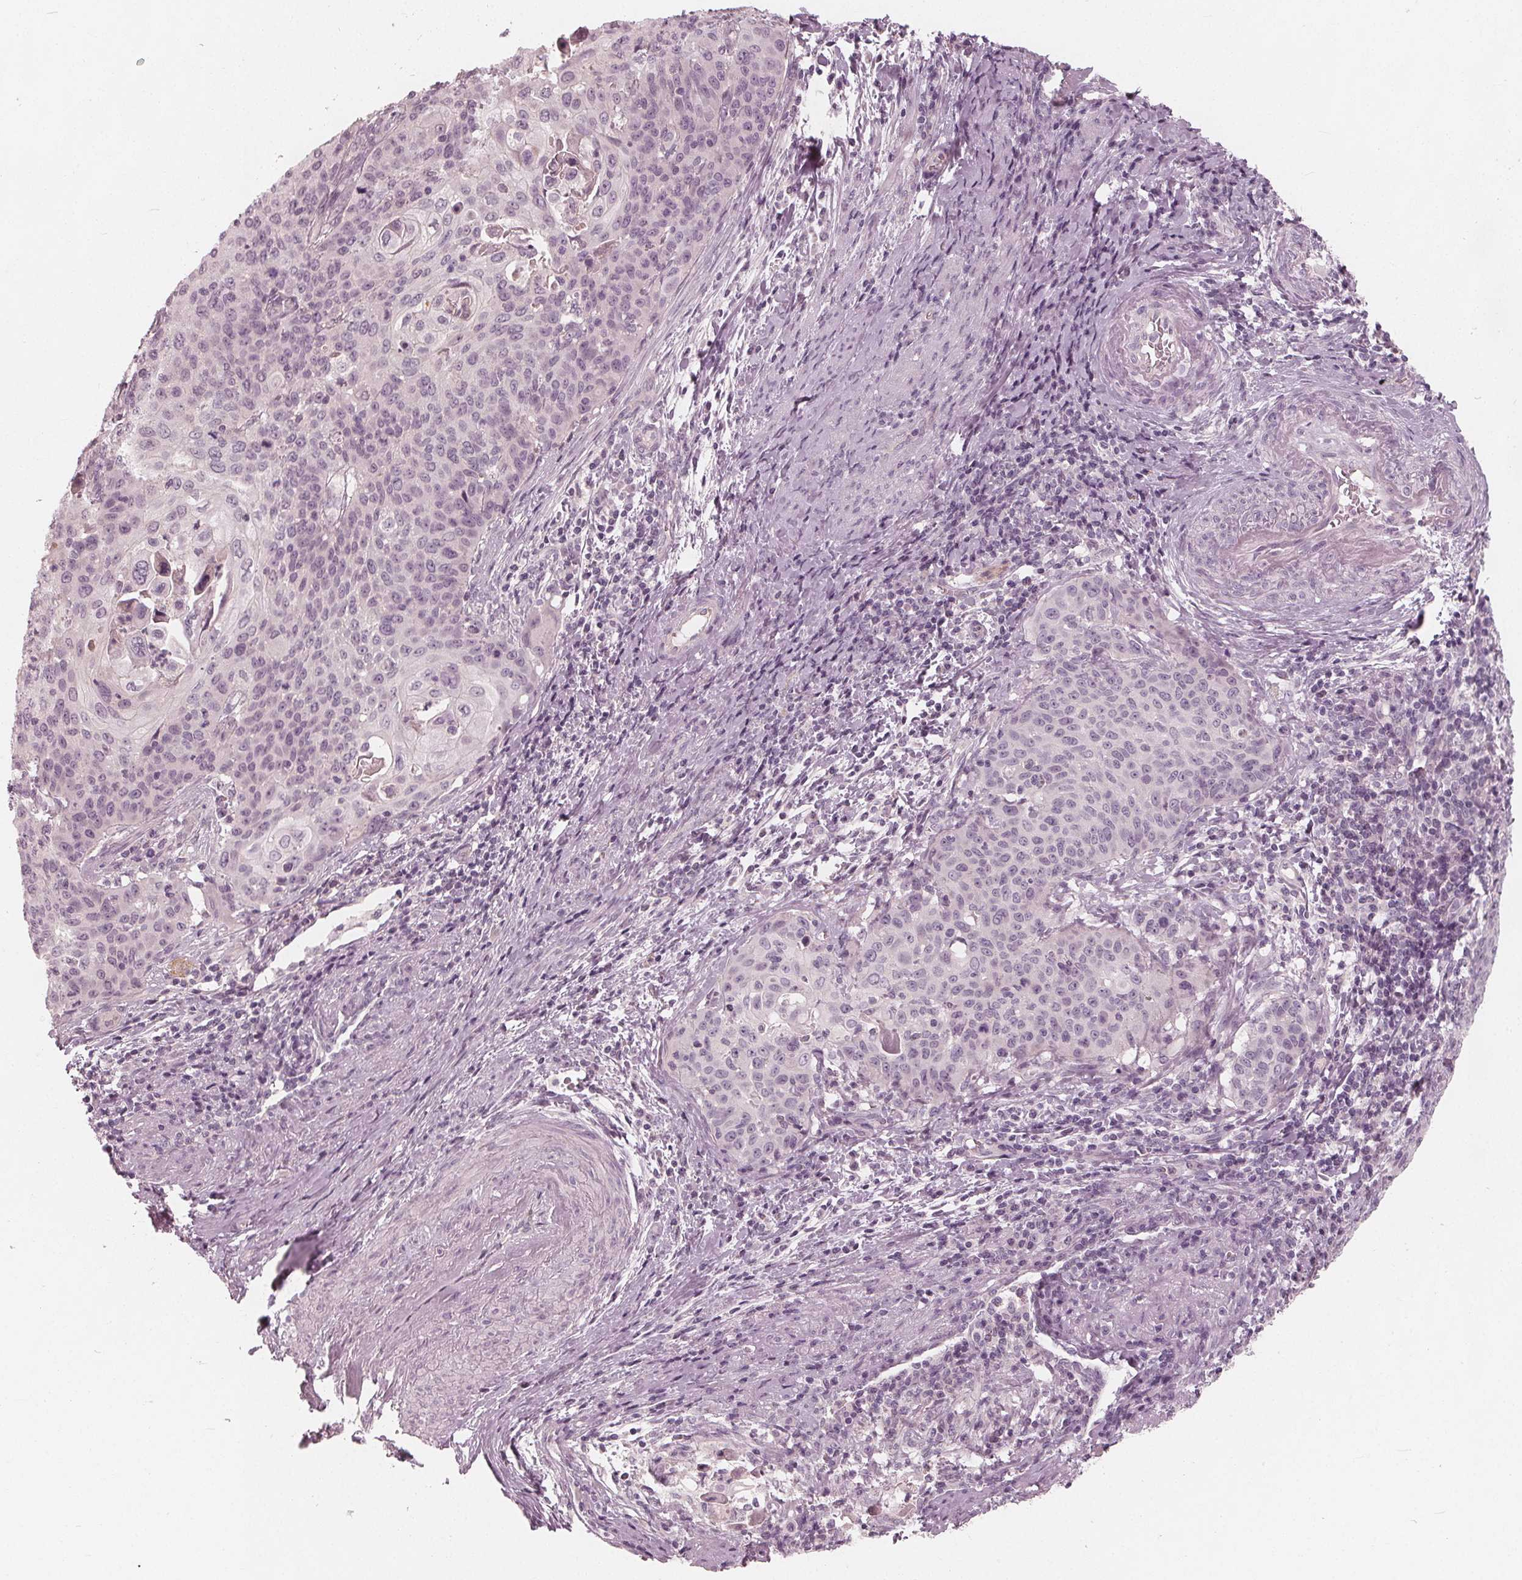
{"staining": {"intensity": "negative", "quantity": "none", "location": "none"}, "tissue": "cervical cancer", "cell_type": "Tumor cells", "image_type": "cancer", "snomed": [{"axis": "morphology", "description": "Squamous cell carcinoma, NOS"}, {"axis": "topography", "description": "Cervix"}], "caption": "Cervical cancer was stained to show a protein in brown. There is no significant positivity in tumor cells.", "gene": "SAT2", "patient": {"sex": "female", "age": 65}}